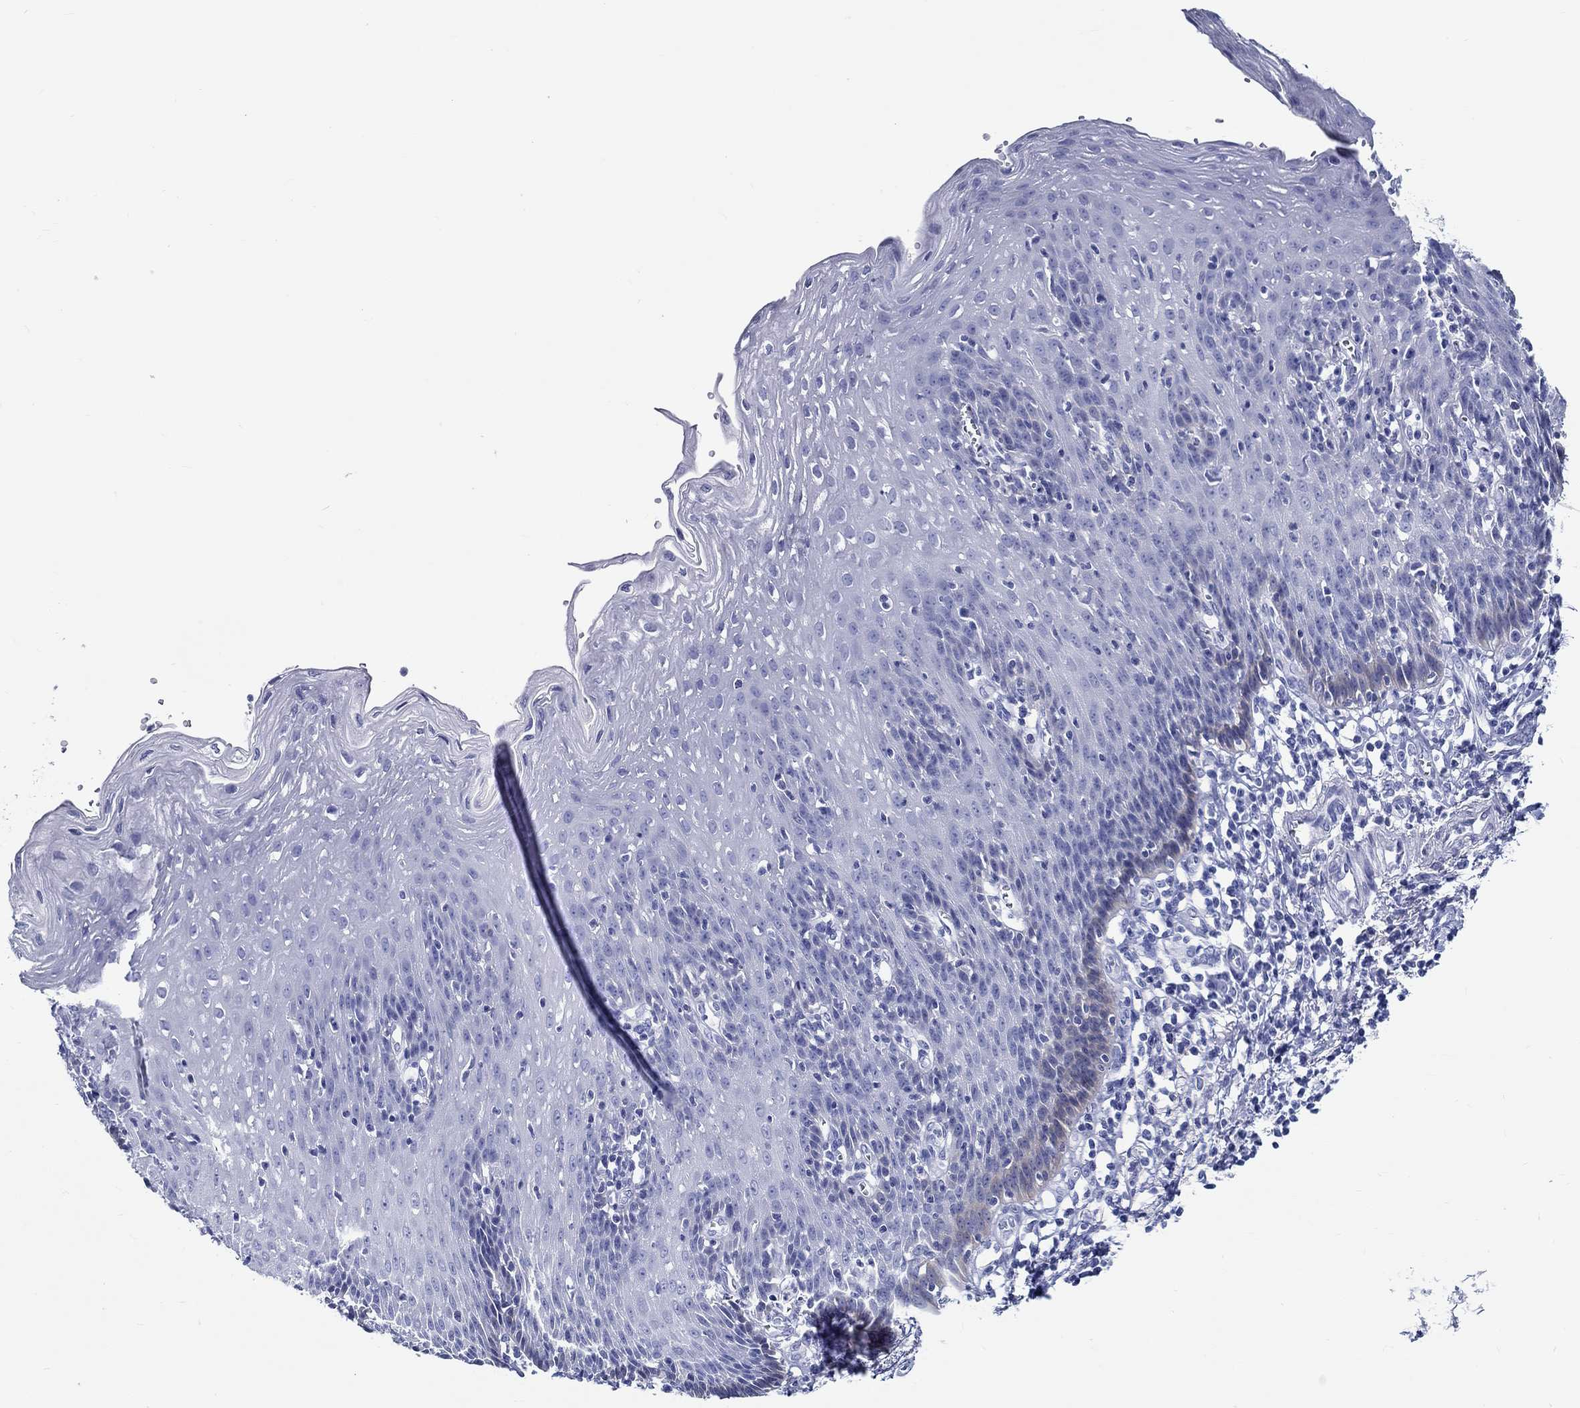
{"staining": {"intensity": "negative", "quantity": "none", "location": "none"}, "tissue": "esophagus", "cell_type": "Squamous epithelial cells", "image_type": "normal", "snomed": [{"axis": "morphology", "description": "Normal tissue, NOS"}, {"axis": "topography", "description": "Esophagus"}], "caption": "Immunohistochemistry (IHC) photomicrograph of benign esophagus: esophagus stained with DAB exhibits no significant protein staining in squamous epithelial cells.", "gene": "FBXO2", "patient": {"sex": "male", "age": 57}}